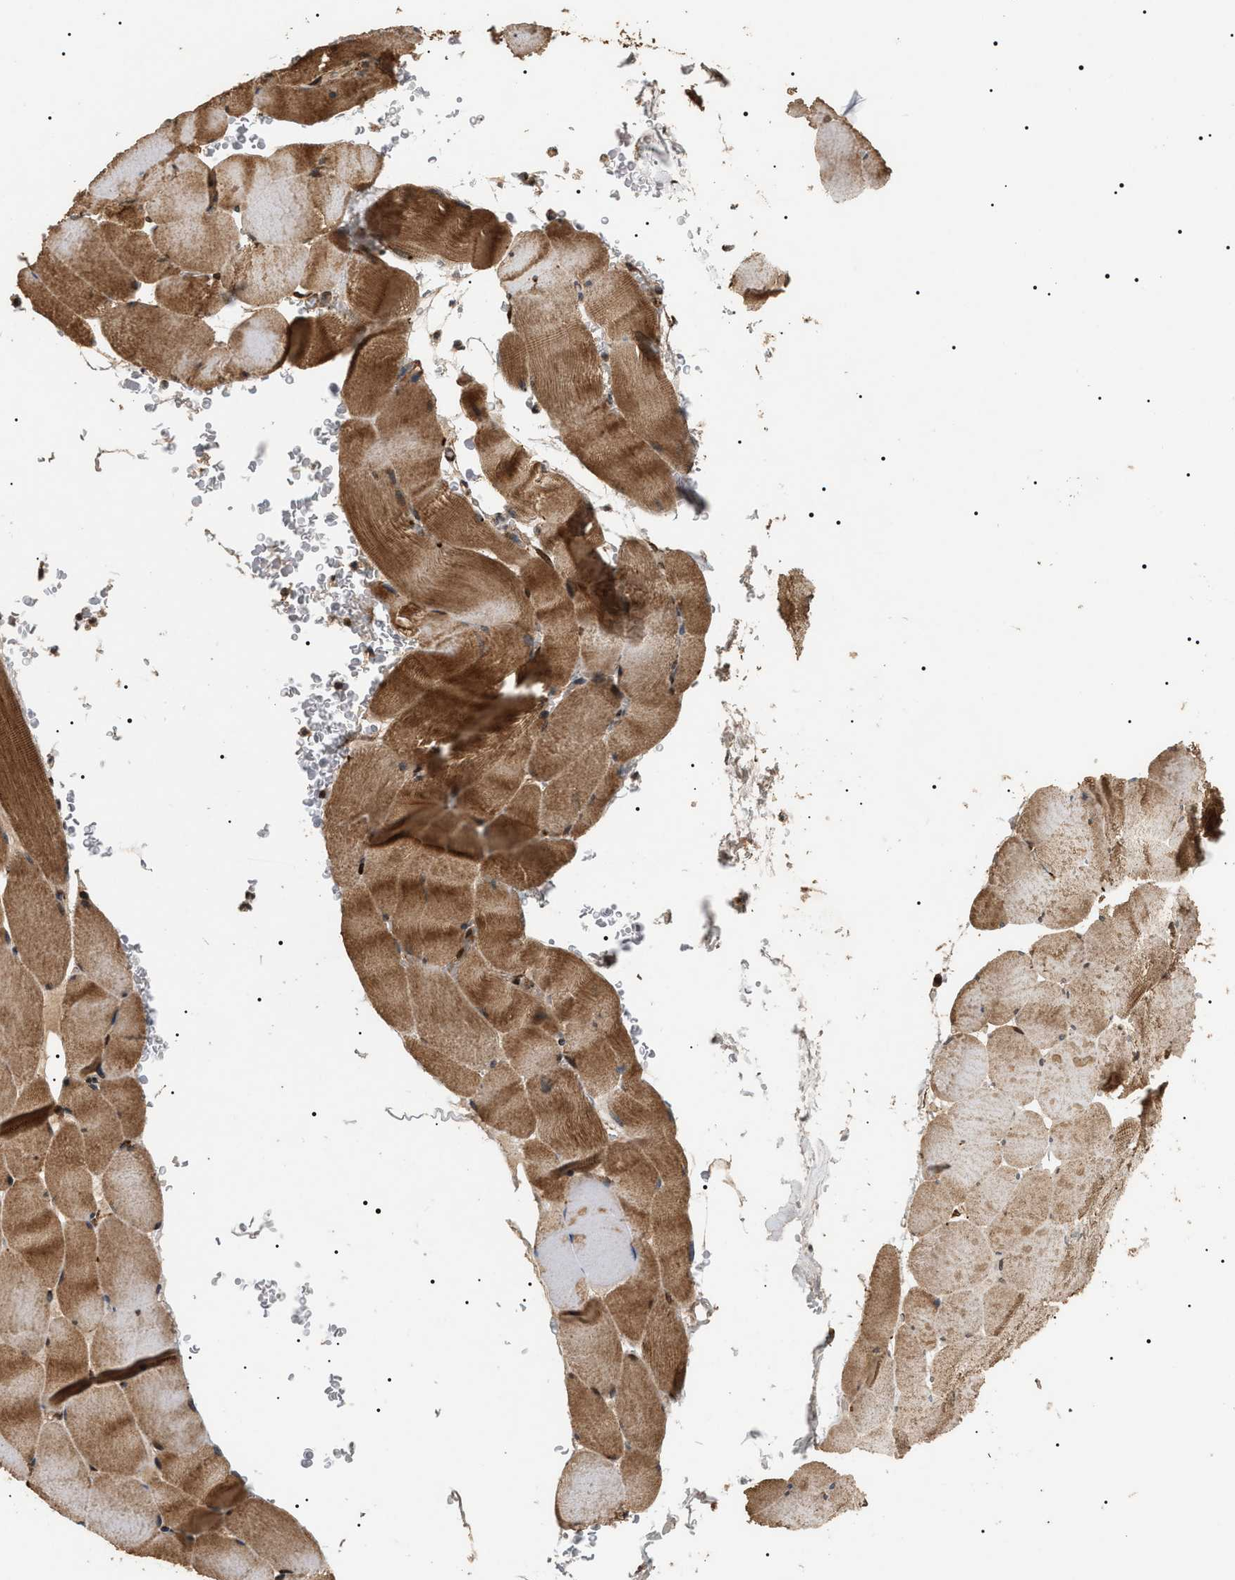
{"staining": {"intensity": "strong", "quantity": ">75%", "location": "cytoplasmic/membranous"}, "tissue": "skeletal muscle", "cell_type": "Myocytes", "image_type": "normal", "snomed": [{"axis": "morphology", "description": "Normal tissue, NOS"}, {"axis": "topography", "description": "Skeletal muscle"}], "caption": "IHC histopathology image of unremarkable skeletal muscle: skeletal muscle stained using immunohistochemistry reveals high levels of strong protein expression localized specifically in the cytoplasmic/membranous of myocytes, appearing as a cytoplasmic/membranous brown color.", "gene": "ZBTB26", "patient": {"sex": "male", "age": 62}}